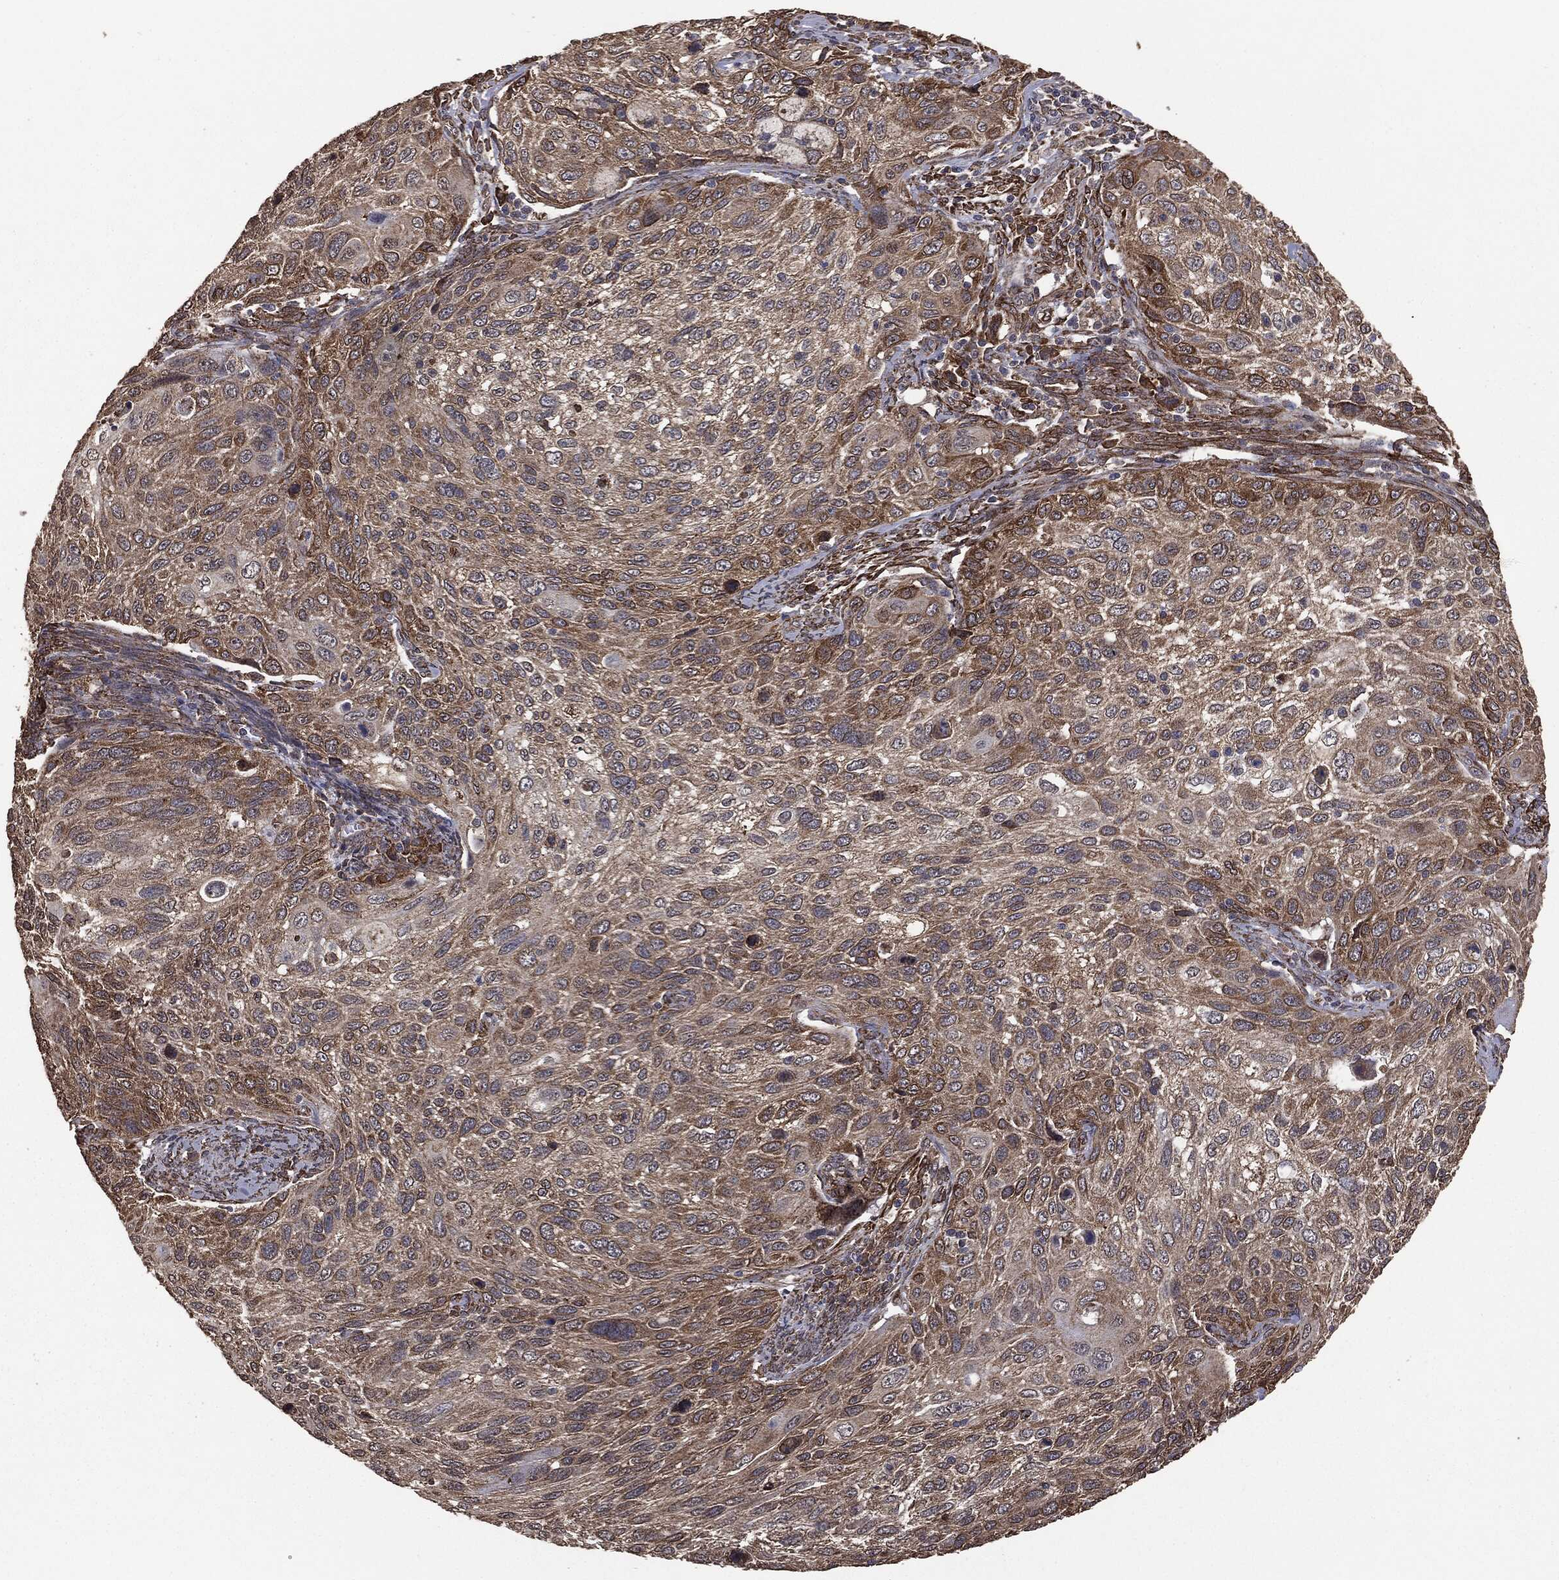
{"staining": {"intensity": "weak", "quantity": "25%-75%", "location": "cytoplasmic/membranous"}, "tissue": "cervical cancer", "cell_type": "Tumor cells", "image_type": "cancer", "snomed": [{"axis": "morphology", "description": "Squamous cell carcinoma, NOS"}, {"axis": "topography", "description": "Cervix"}], "caption": "A histopathology image of squamous cell carcinoma (cervical) stained for a protein displays weak cytoplasmic/membranous brown staining in tumor cells. Nuclei are stained in blue.", "gene": "MTOR", "patient": {"sex": "female", "age": 70}}